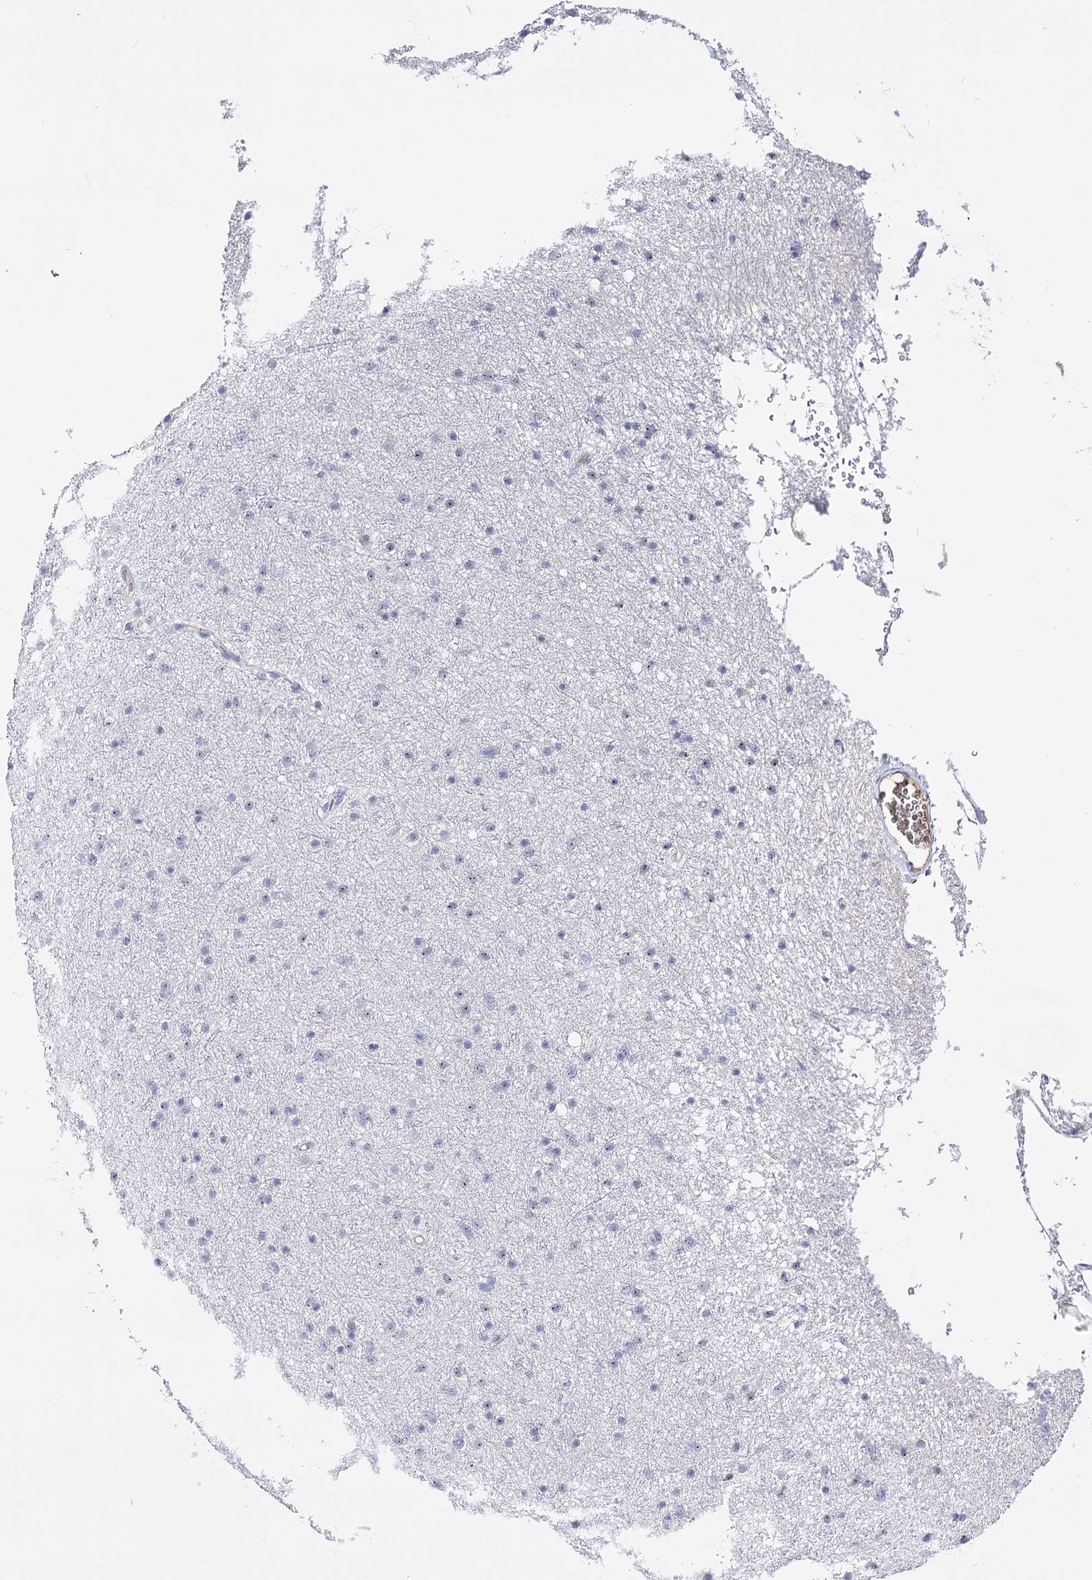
{"staining": {"intensity": "negative", "quantity": "none", "location": "none"}, "tissue": "glioma", "cell_type": "Tumor cells", "image_type": "cancer", "snomed": [{"axis": "morphology", "description": "Glioma, malignant, Low grade"}, {"axis": "topography", "description": "Cerebral cortex"}], "caption": "Tumor cells show no significant positivity in low-grade glioma (malignant).", "gene": "PCGF5", "patient": {"sex": "female", "age": 39}}